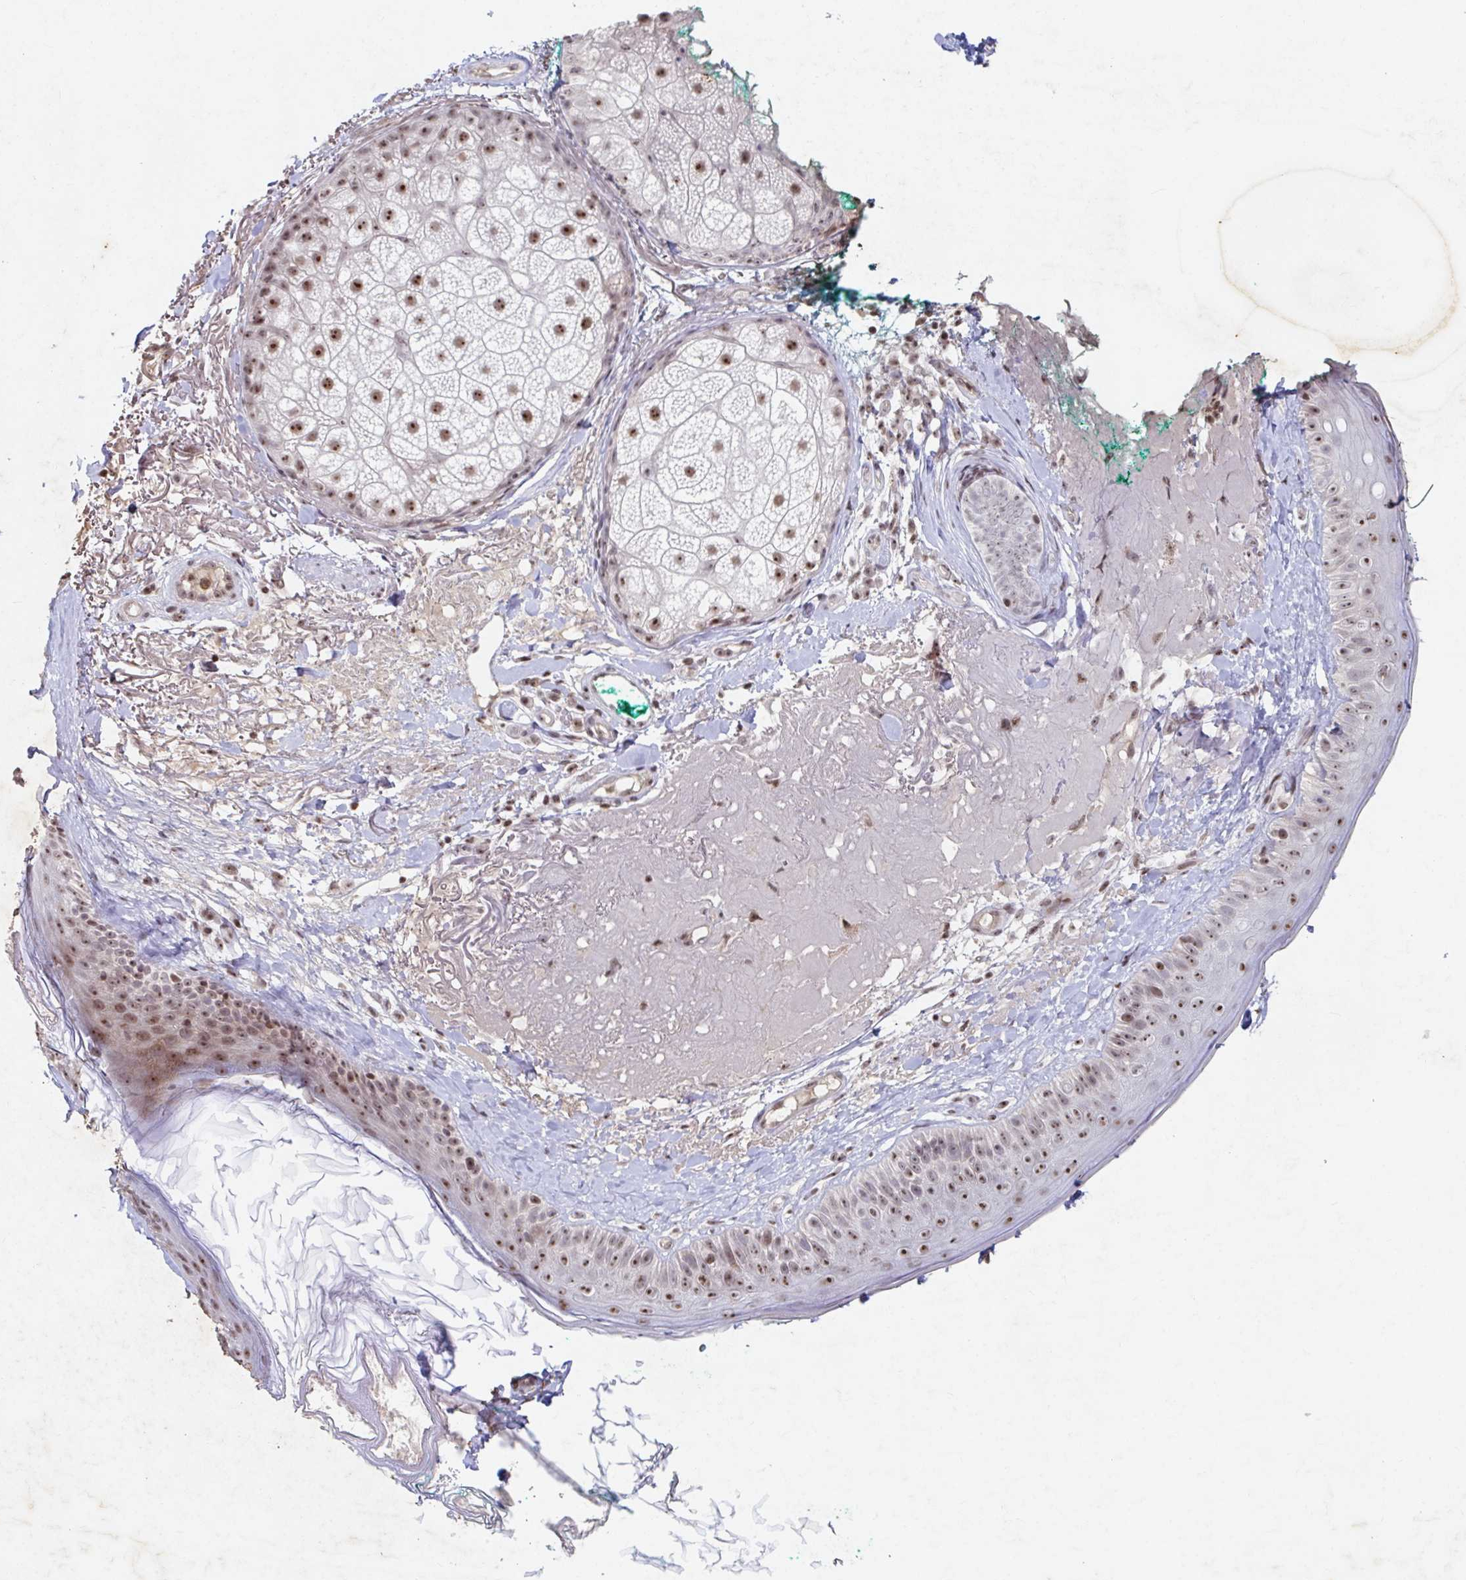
{"staining": {"intensity": "weak", "quantity": ">75%", "location": "nuclear"}, "tissue": "skin", "cell_type": "Fibroblasts", "image_type": "normal", "snomed": [{"axis": "morphology", "description": "Normal tissue, NOS"}, {"axis": "topography", "description": "Skin"}], "caption": "About >75% of fibroblasts in normal skin display weak nuclear protein staining as visualized by brown immunohistochemical staining.", "gene": "C19orf53", "patient": {"sex": "male", "age": 73}}